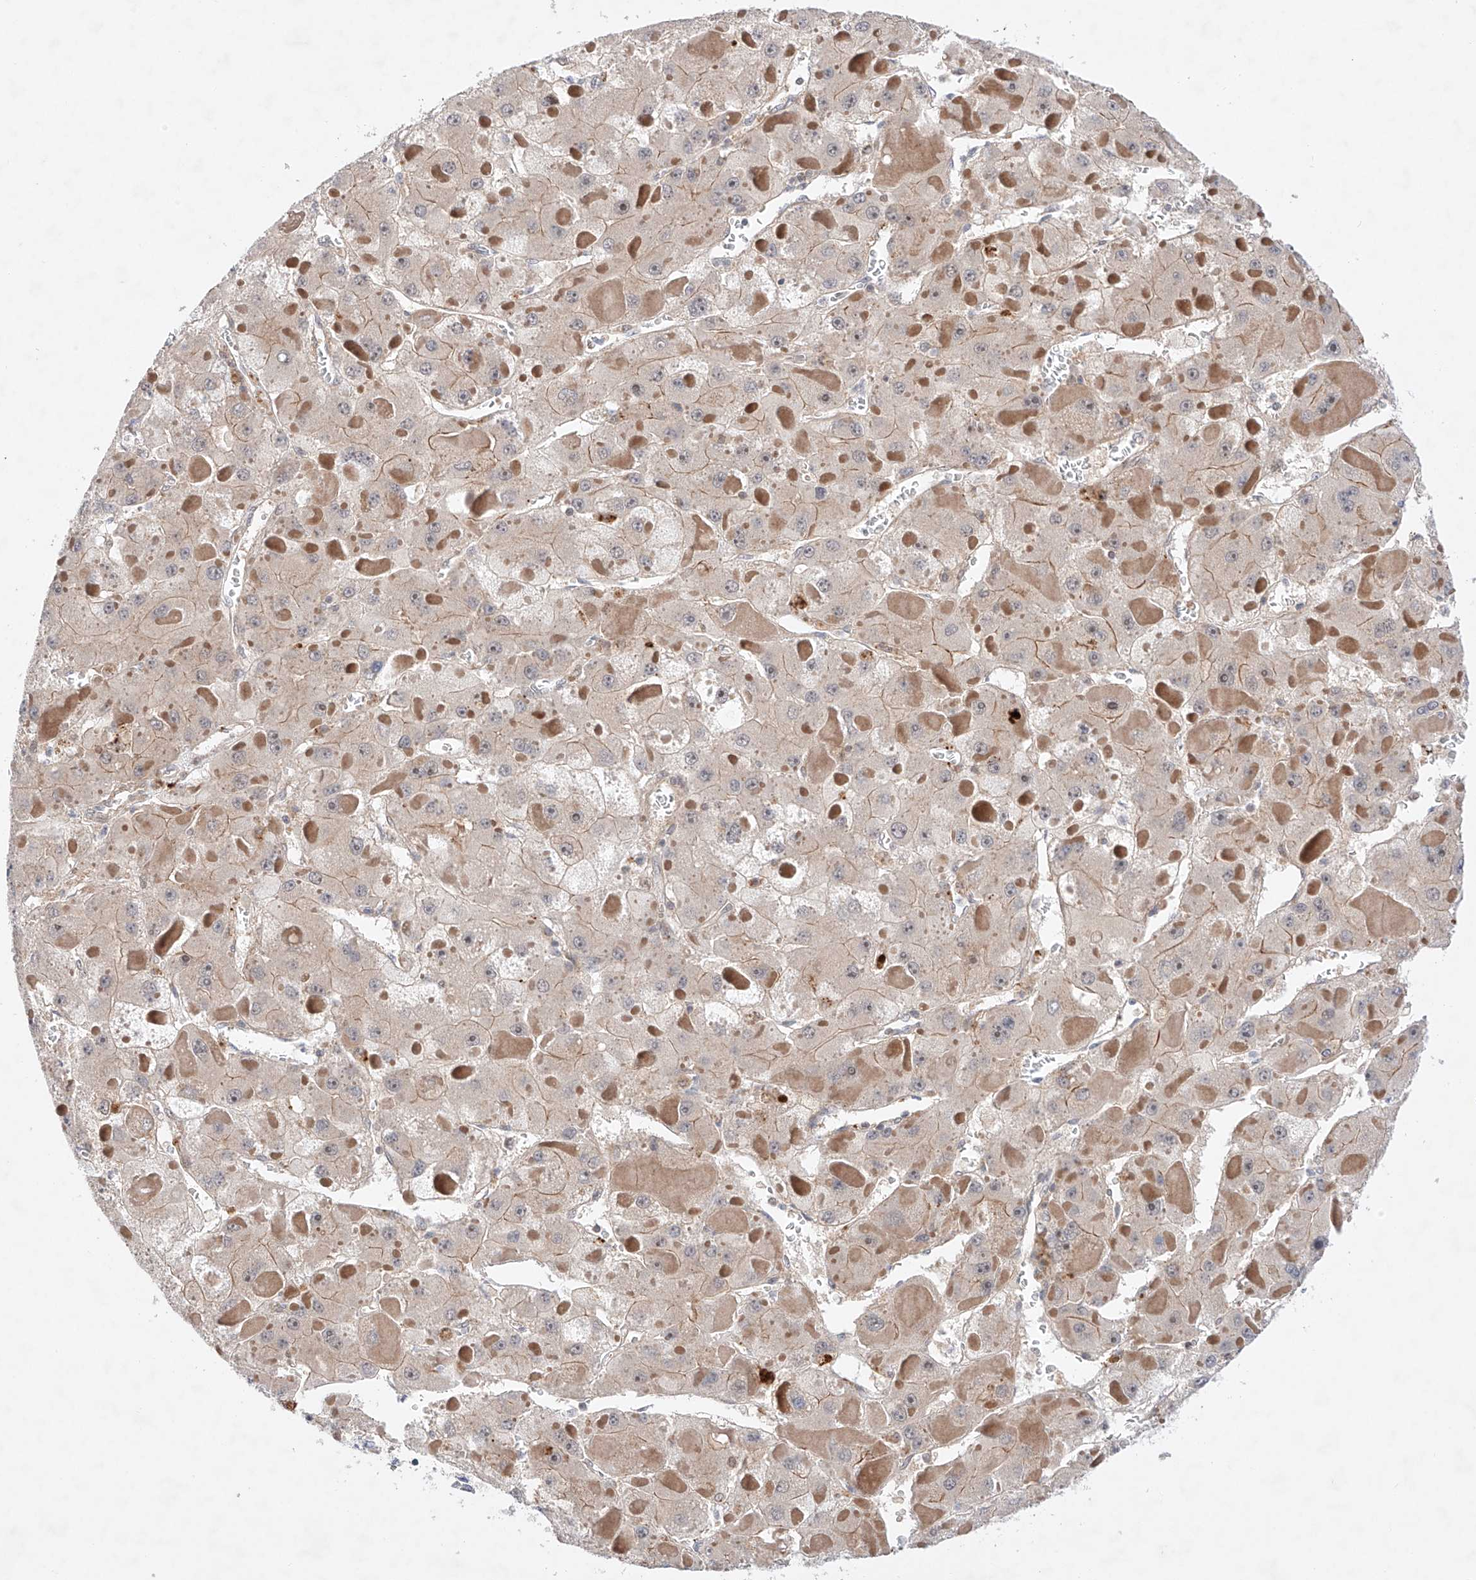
{"staining": {"intensity": "negative", "quantity": "none", "location": "none"}, "tissue": "liver cancer", "cell_type": "Tumor cells", "image_type": "cancer", "snomed": [{"axis": "morphology", "description": "Carcinoma, Hepatocellular, NOS"}, {"axis": "topography", "description": "Liver"}], "caption": "Immunohistochemistry (IHC) image of human liver cancer stained for a protein (brown), which reveals no expression in tumor cells.", "gene": "TSR2", "patient": {"sex": "female", "age": 73}}